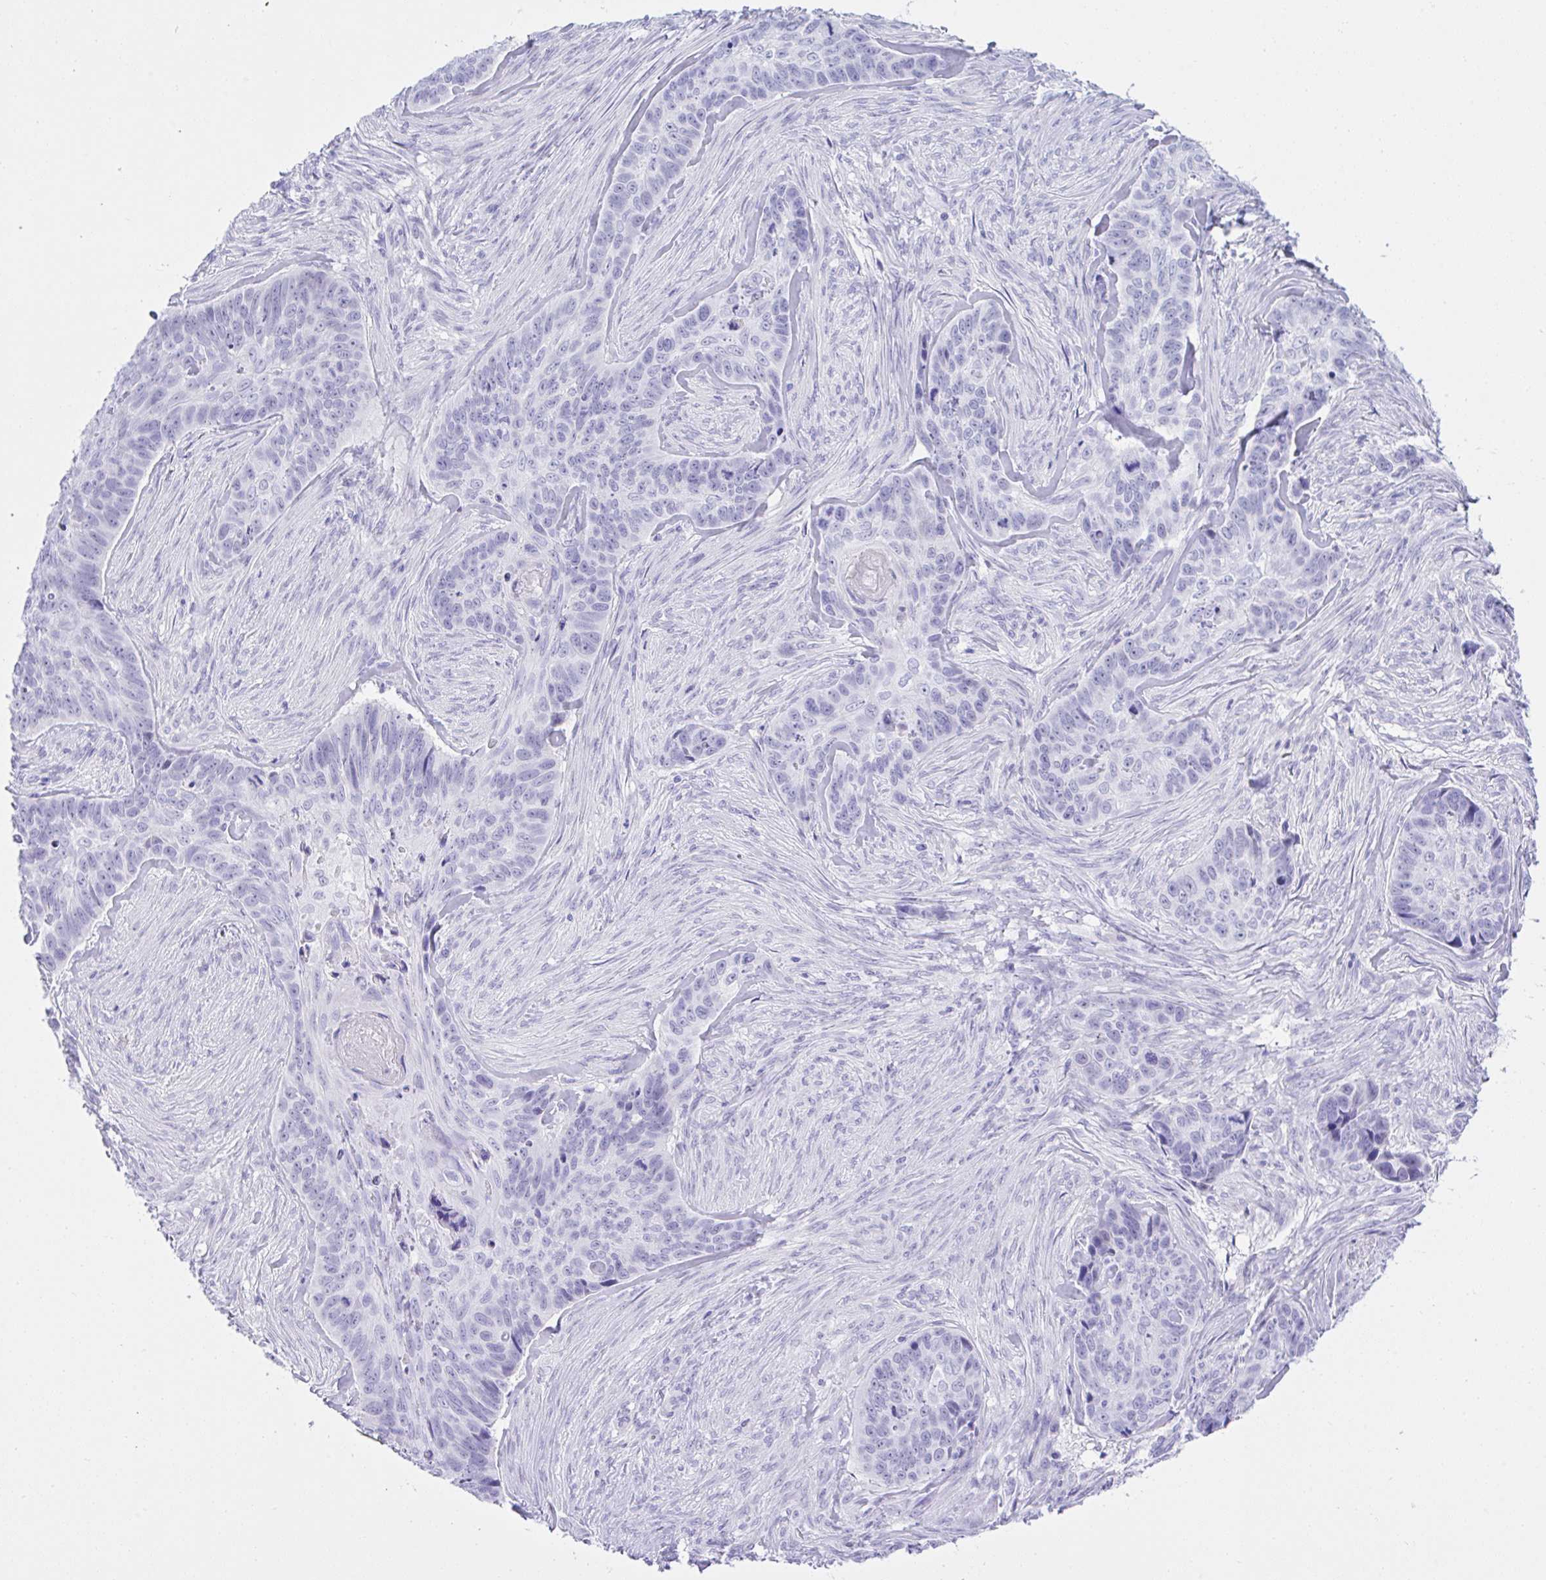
{"staining": {"intensity": "negative", "quantity": "none", "location": "none"}, "tissue": "skin cancer", "cell_type": "Tumor cells", "image_type": "cancer", "snomed": [{"axis": "morphology", "description": "Basal cell carcinoma"}, {"axis": "topography", "description": "Skin"}], "caption": "Photomicrograph shows no protein staining in tumor cells of skin basal cell carcinoma tissue.", "gene": "SEL1L2", "patient": {"sex": "female", "age": 82}}